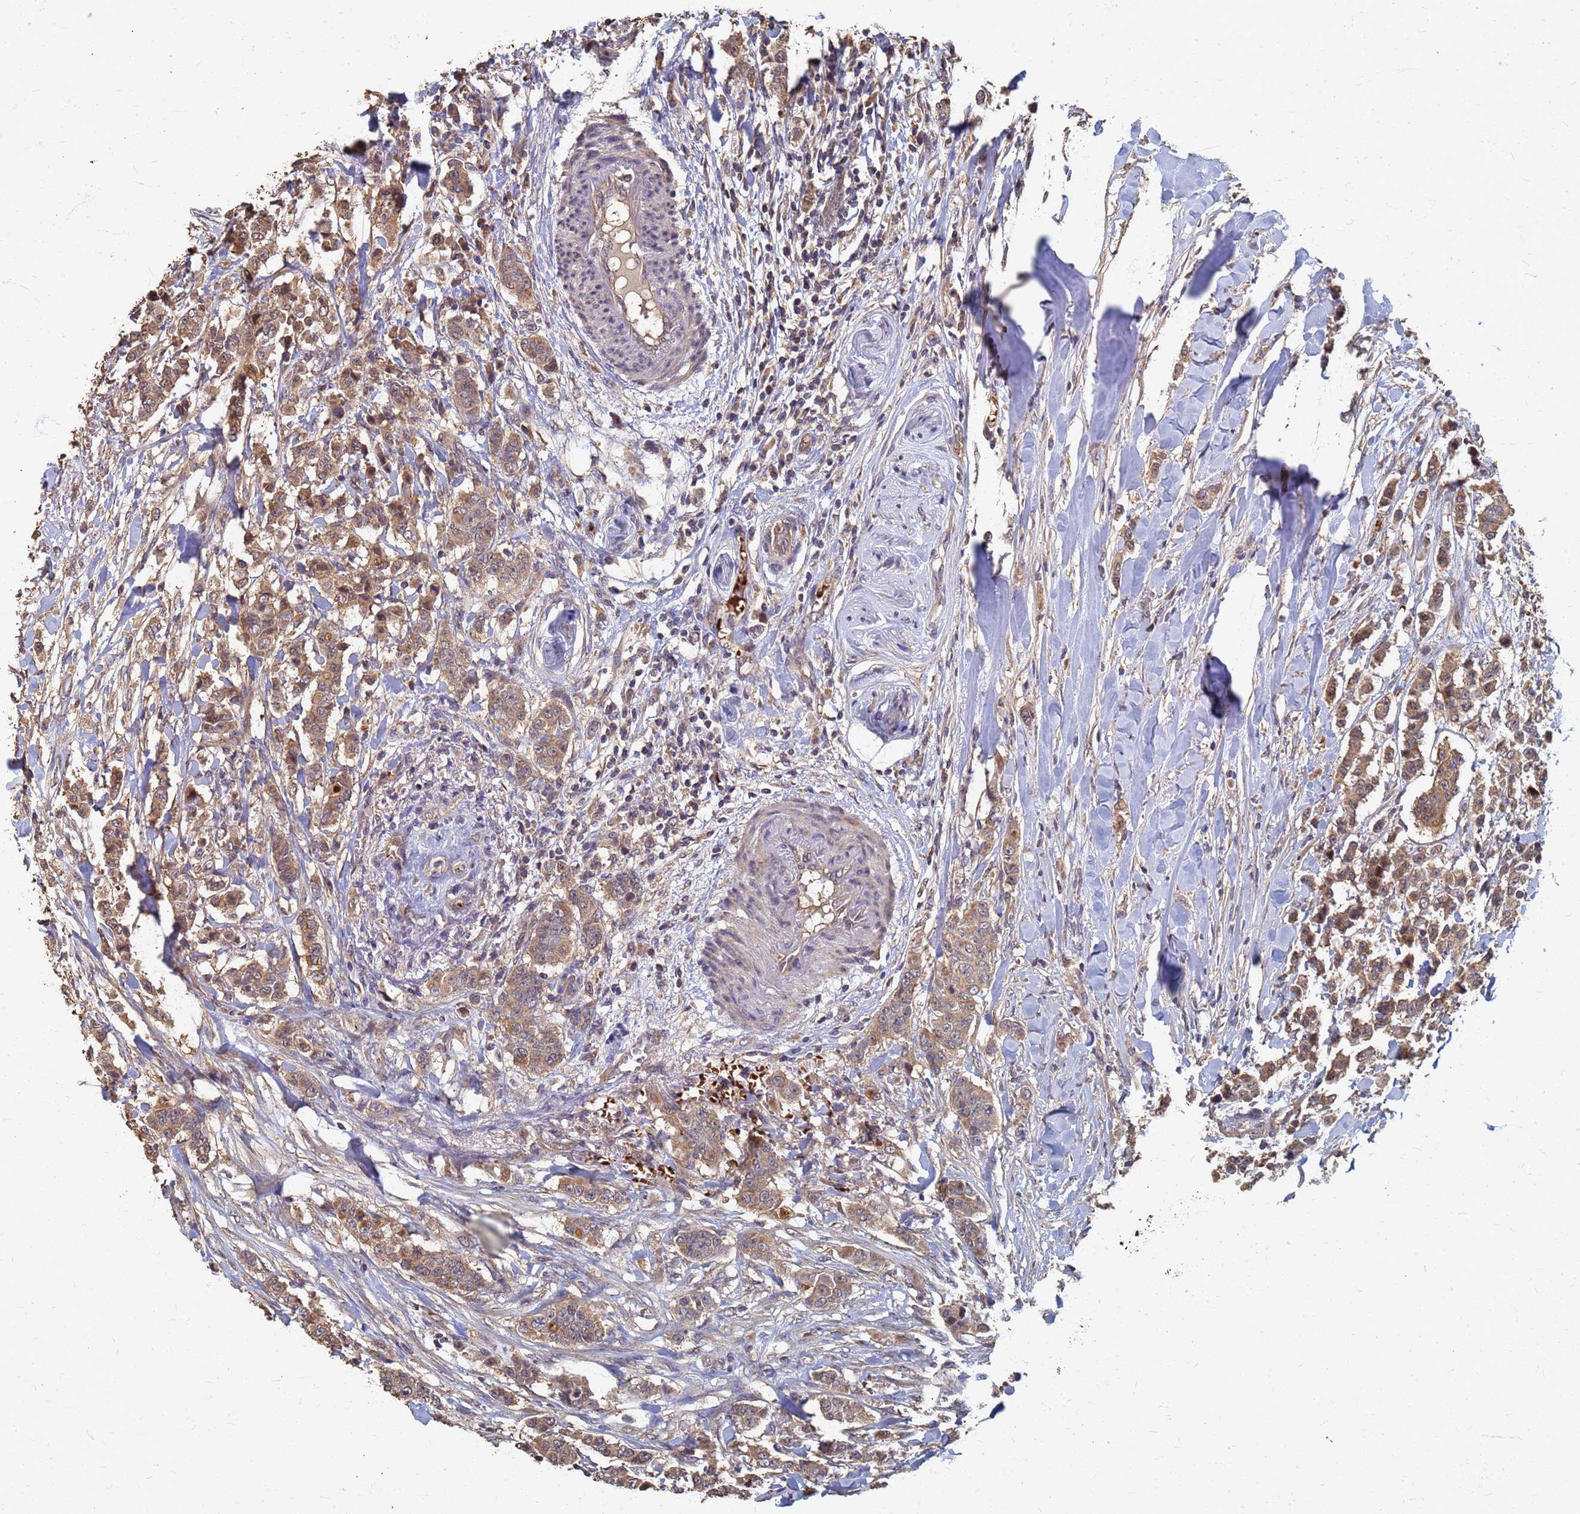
{"staining": {"intensity": "moderate", "quantity": ">75%", "location": "cytoplasmic/membranous"}, "tissue": "breast cancer", "cell_type": "Tumor cells", "image_type": "cancer", "snomed": [{"axis": "morphology", "description": "Duct carcinoma"}, {"axis": "topography", "description": "Breast"}], "caption": "Immunohistochemistry photomicrograph of human breast intraductal carcinoma stained for a protein (brown), which reveals medium levels of moderate cytoplasmic/membranous expression in about >75% of tumor cells.", "gene": "DPH5", "patient": {"sex": "female", "age": 40}}